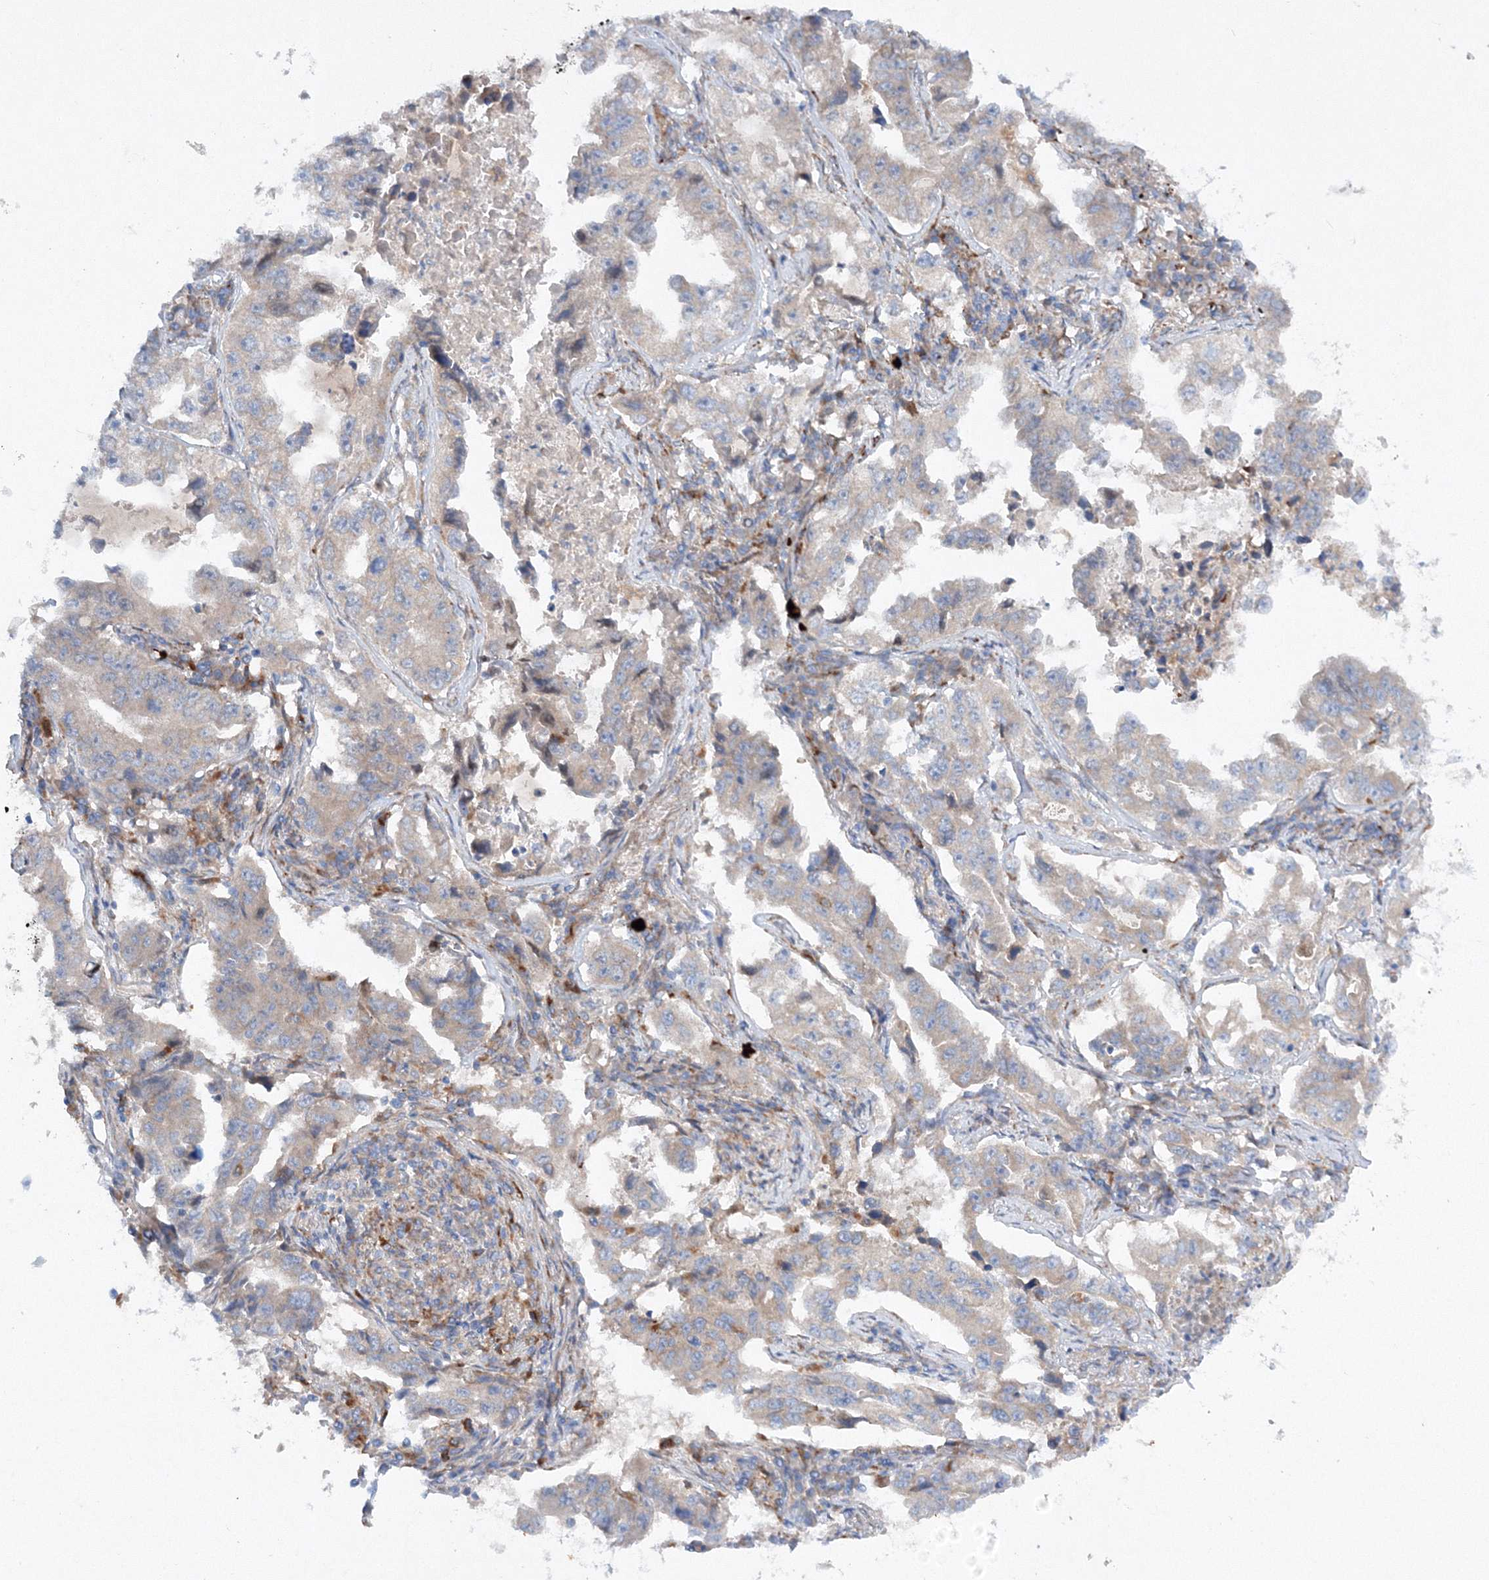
{"staining": {"intensity": "negative", "quantity": "none", "location": "none"}, "tissue": "lung cancer", "cell_type": "Tumor cells", "image_type": "cancer", "snomed": [{"axis": "morphology", "description": "Adenocarcinoma, NOS"}, {"axis": "topography", "description": "Lung"}], "caption": "A high-resolution histopathology image shows immunohistochemistry staining of adenocarcinoma (lung), which exhibits no significant positivity in tumor cells.", "gene": "SLC36A1", "patient": {"sex": "female", "age": 51}}